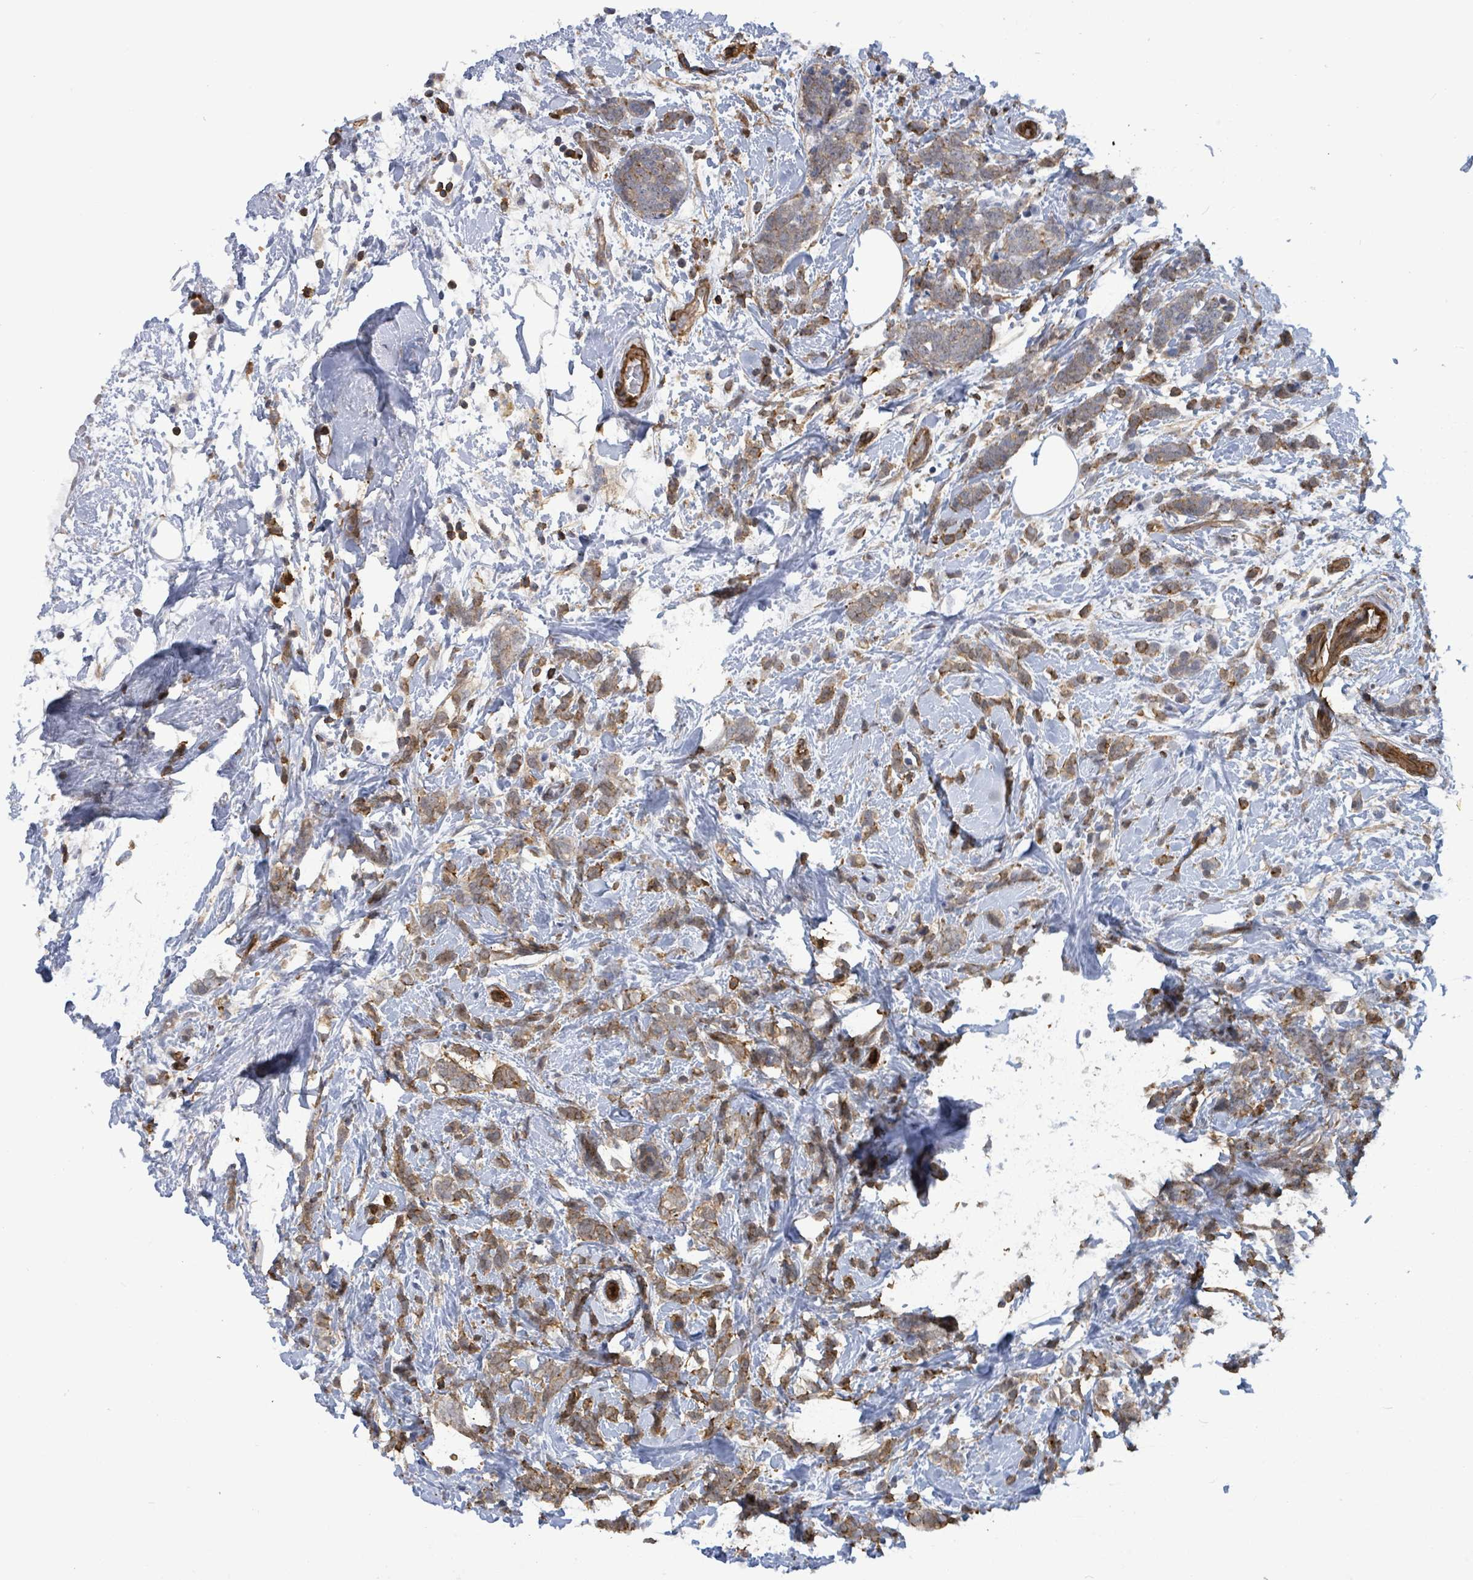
{"staining": {"intensity": "moderate", "quantity": ">75%", "location": "cytoplasmic/membranous"}, "tissue": "breast cancer", "cell_type": "Tumor cells", "image_type": "cancer", "snomed": [{"axis": "morphology", "description": "Lobular carcinoma"}, {"axis": "topography", "description": "Breast"}], "caption": "Breast cancer was stained to show a protein in brown. There is medium levels of moderate cytoplasmic/membranous expression in about >75% of tumor cells. The staining was performed using DAB to visualize the protein expression in brown, while the nuclei were stained in blue with hematoxylin (Magnification: 20x).", "gene": "PRKRIP1", "patient": {"sex": "female", "age": 58}}